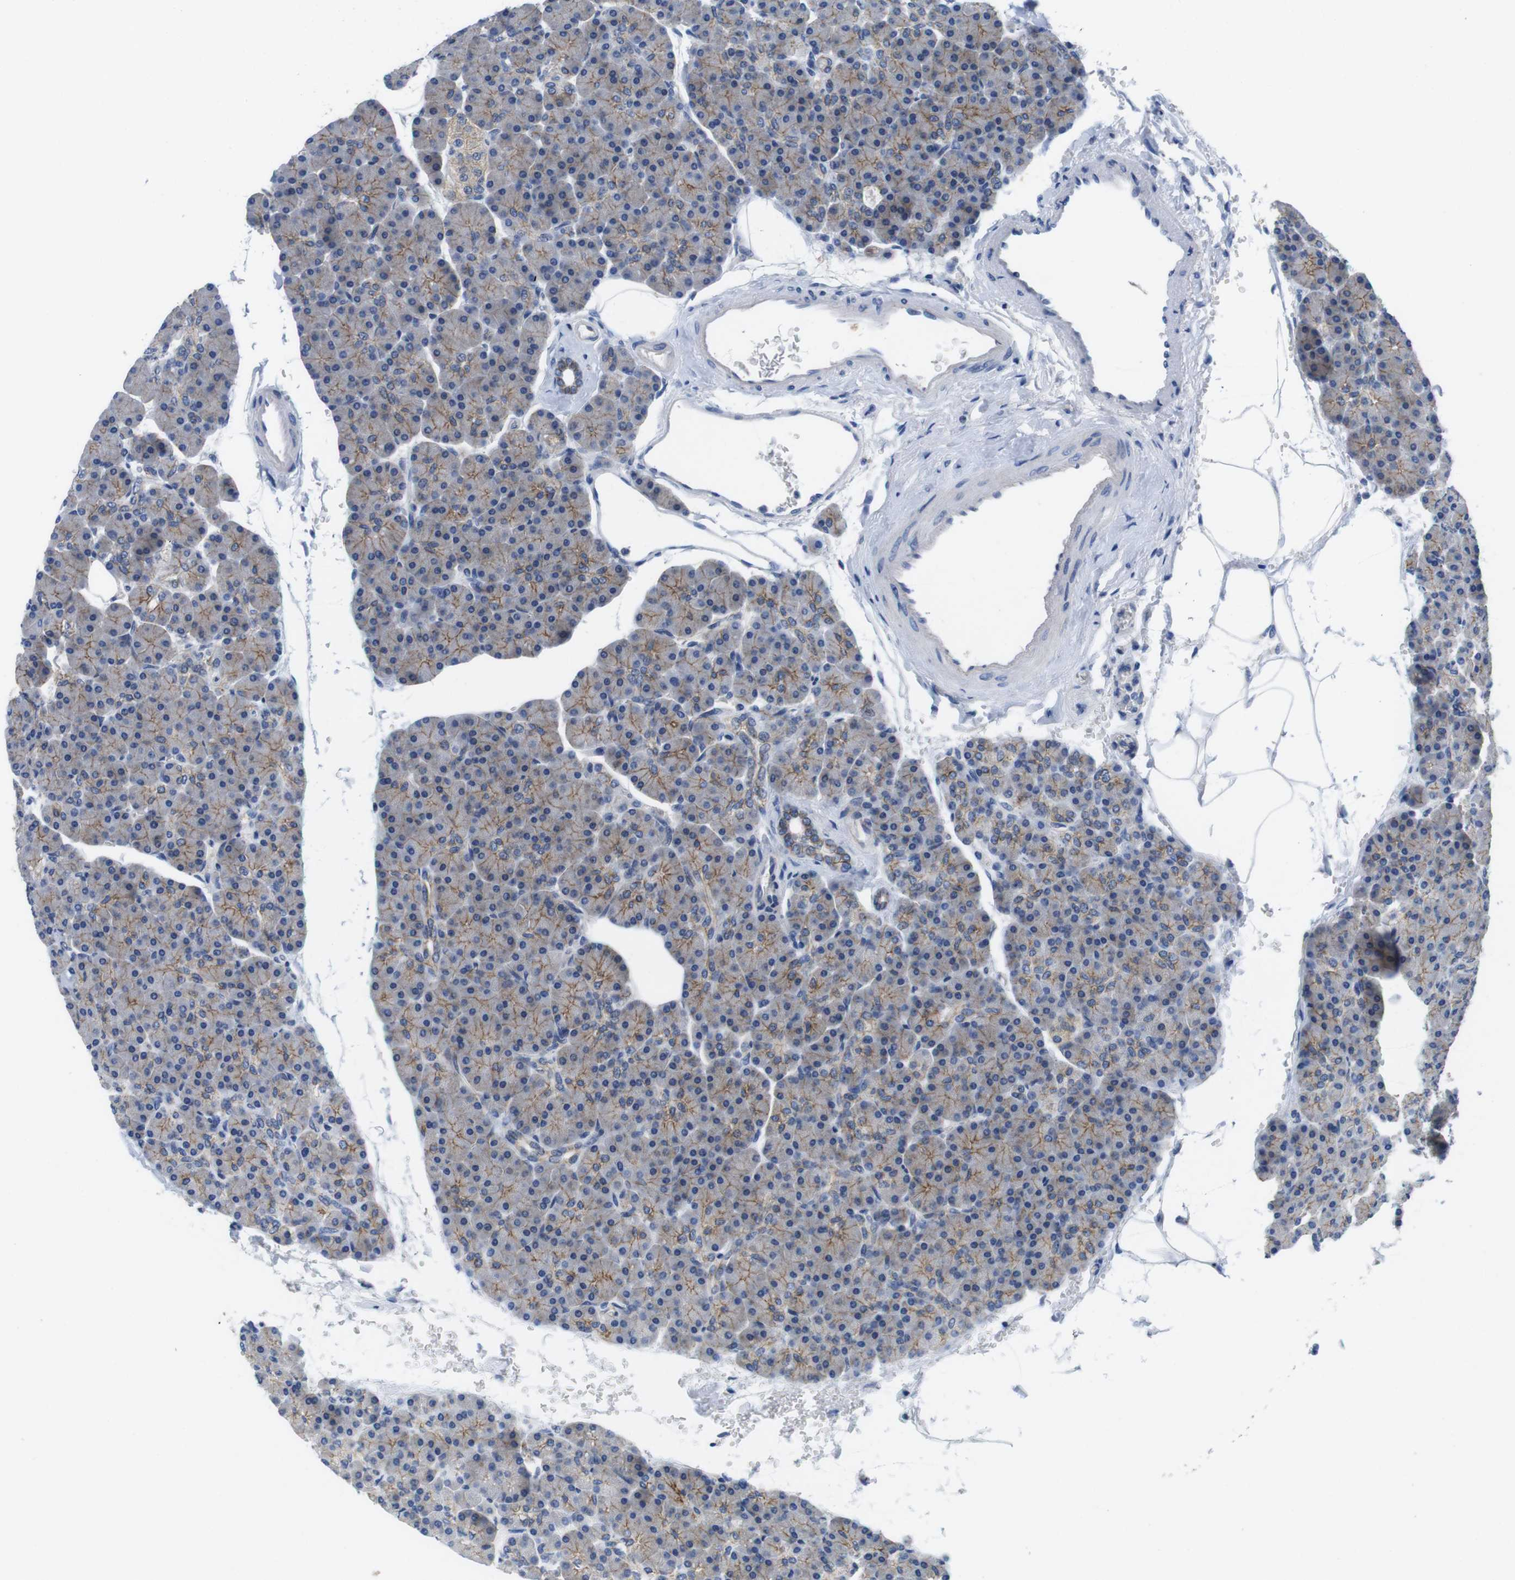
{"staining": {"intensity": "moderate", "quantity": ">75%", "location": "cytoplasmic/membranous"}, "tissue": "pancreas", "cell_type": "Exocrine glandular cells", "image_type": "normal", "snomed": [{"axis": "morphology", "description": "Normal tissue, NOS"}, {"axis": "topography", "description": "Pancreas"}], "caption": "Moderate cytoplasmic/membranous staining for a protein is present in approximately >75% of exocrine glandular cells of unremarkable pancreas using immunohistochemistry.", "gene": "SCRIB", "patient": {"sex": "female", "age": 43}}